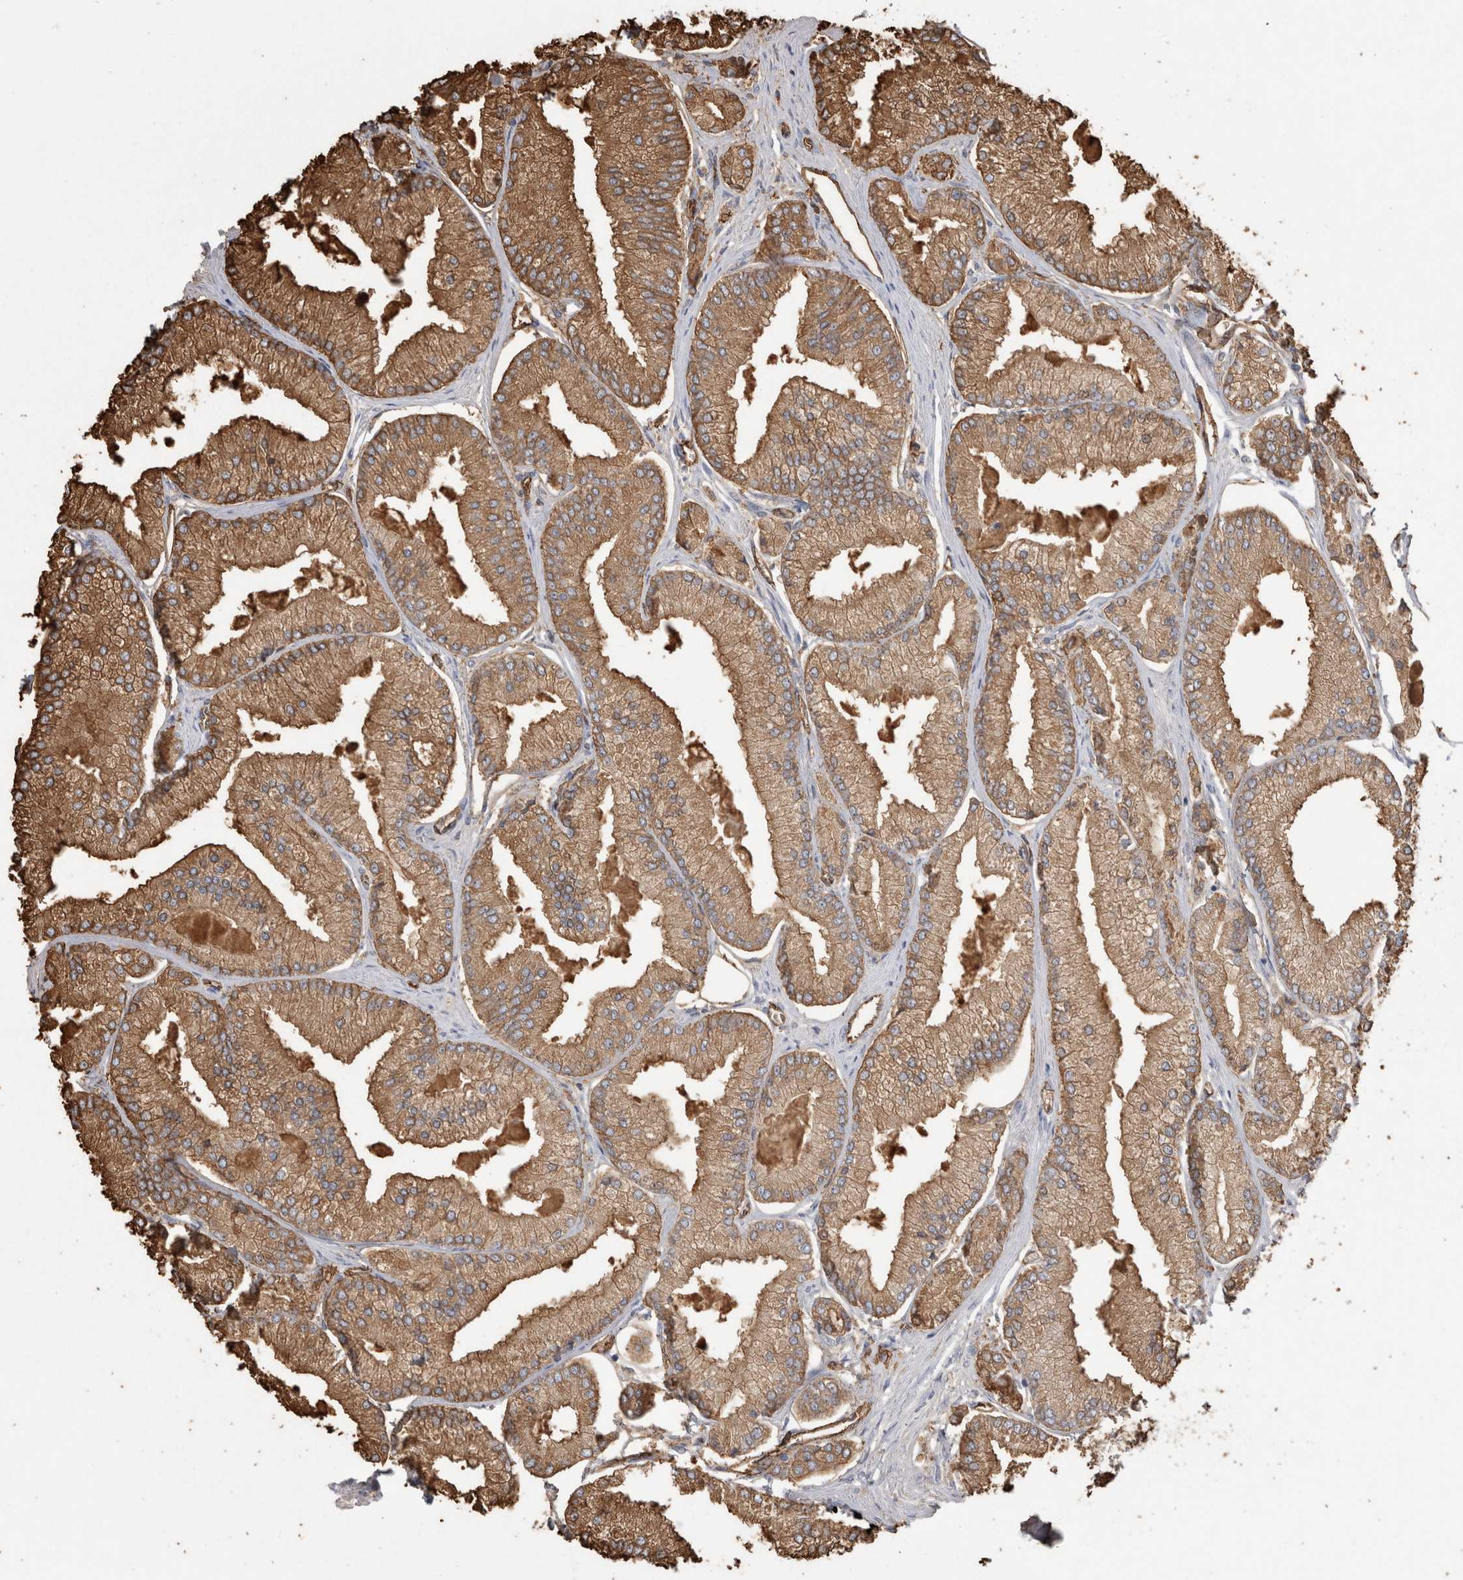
{"staining": {"intensity": "moderate", "quantity": ">75%", "location": "cytoplasmic/membranous"}, "tissue": "prostate cancer", "cell_type": "Tumor cells", "image_type": "cancer", "snomed": [{"axis": "morphology", "description": "Adenocarcinoma, Low grade"}, {"axis": "topography", "description": "Prostate"}], "caption": "A brown stain shows moderate cytoplasmic/membranous positivity of a protein in prostate cancer (adenocarcinoma (low-grade)) tumor cells.", "gene": "IL17RC", "patient": {"sex": "male", "age": 52}}